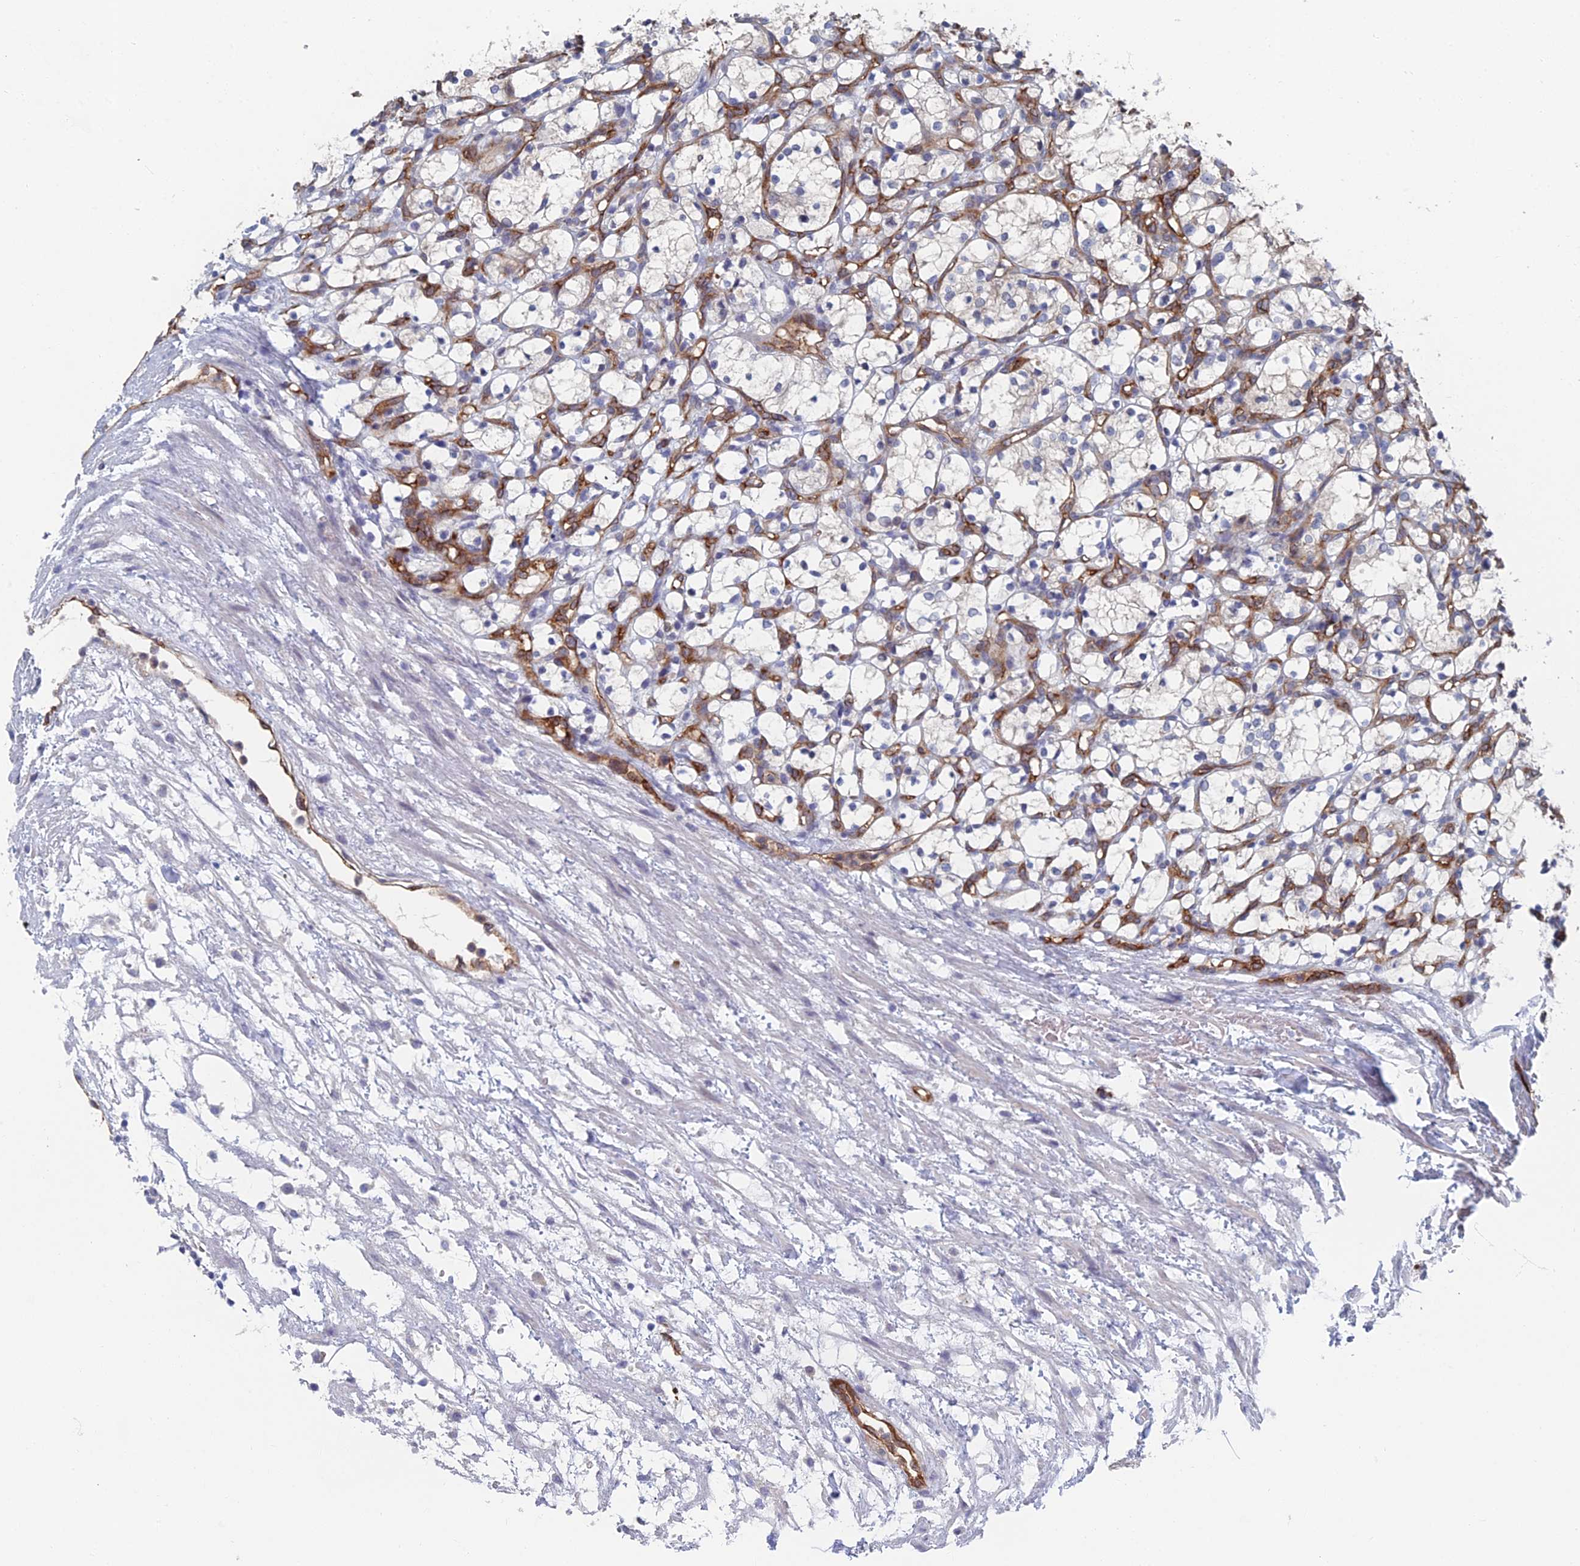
{"staining": {"intensity": "negative", "quantity": "none", "location": "none"}, "tissue": "renal cancer", "cell_type": "Tumor cells", "image_type": "cancer", "snomed": [{"axis": "morphology", "description": "Adenocarcinoma, NOS"}, {"axis": "topography", "description": "Kidney"}], "caption": "The histopathology image demonstrates no staining of tumor cells in adenocarcinoma (renal). (Immunohistochemistry, brightfield microscopy, high magnification).", "gene": "ARAP3", "patient": {"sex": "female", "age": 69}}